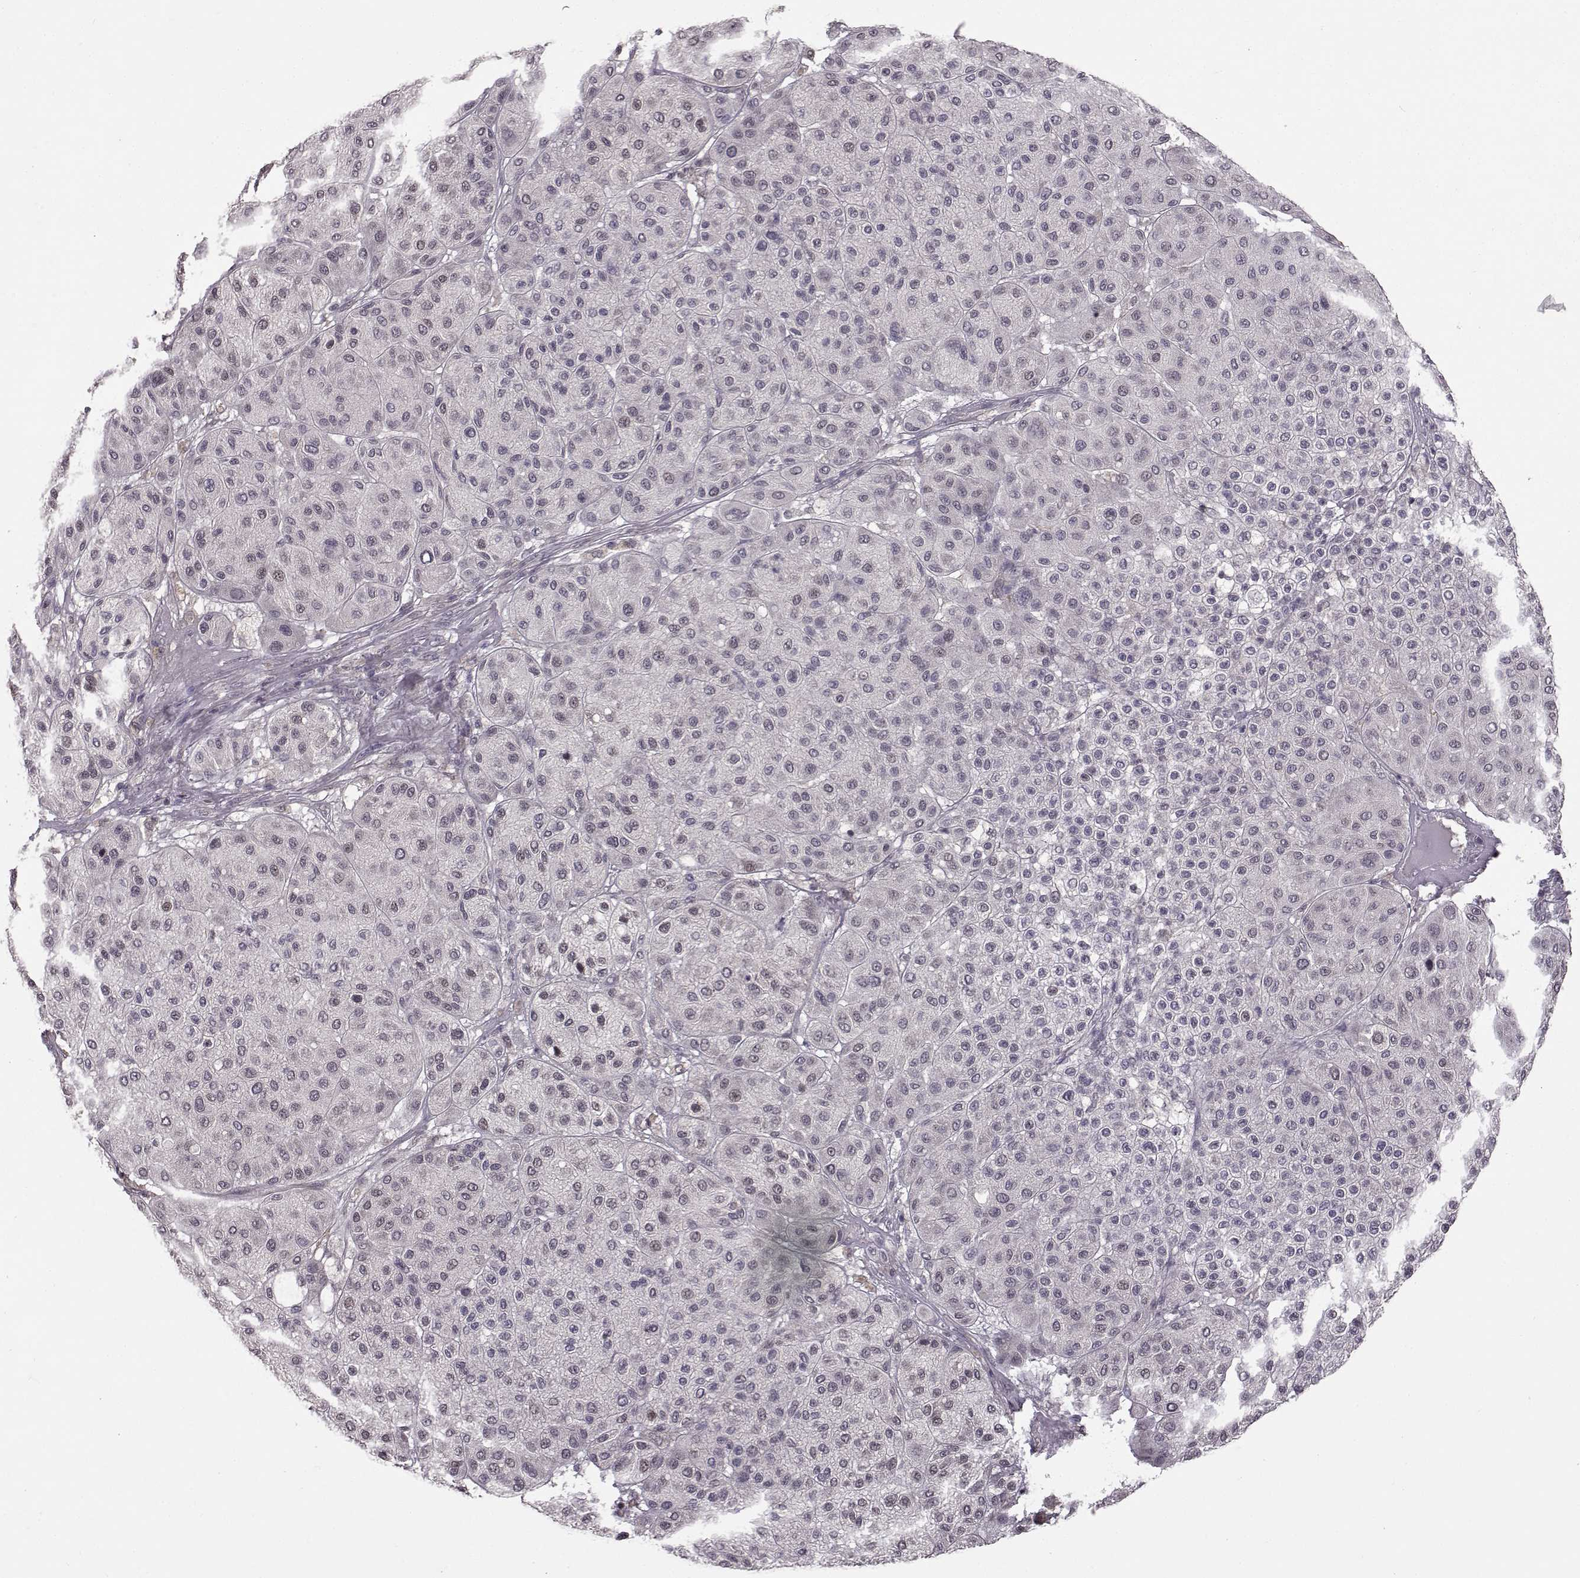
{"staining": {"intensity": "negative", "quantity": "none", "location": "none"}, "tissue": "melanoma", "cell_type": "Tumor cells", "image_type": "cancer", "snomed": [{"axis": "morphology", "description": "Malignant melanoma, Metastatic site"}, {"axis": "topography", "description": "Smooth muscle"}], "caption": "Tumor cells are negative for protein expression in human malignant melanoma (metastatic site).", "gene": "NTRK2", "patient": {"sex": "male", "age": 41}}